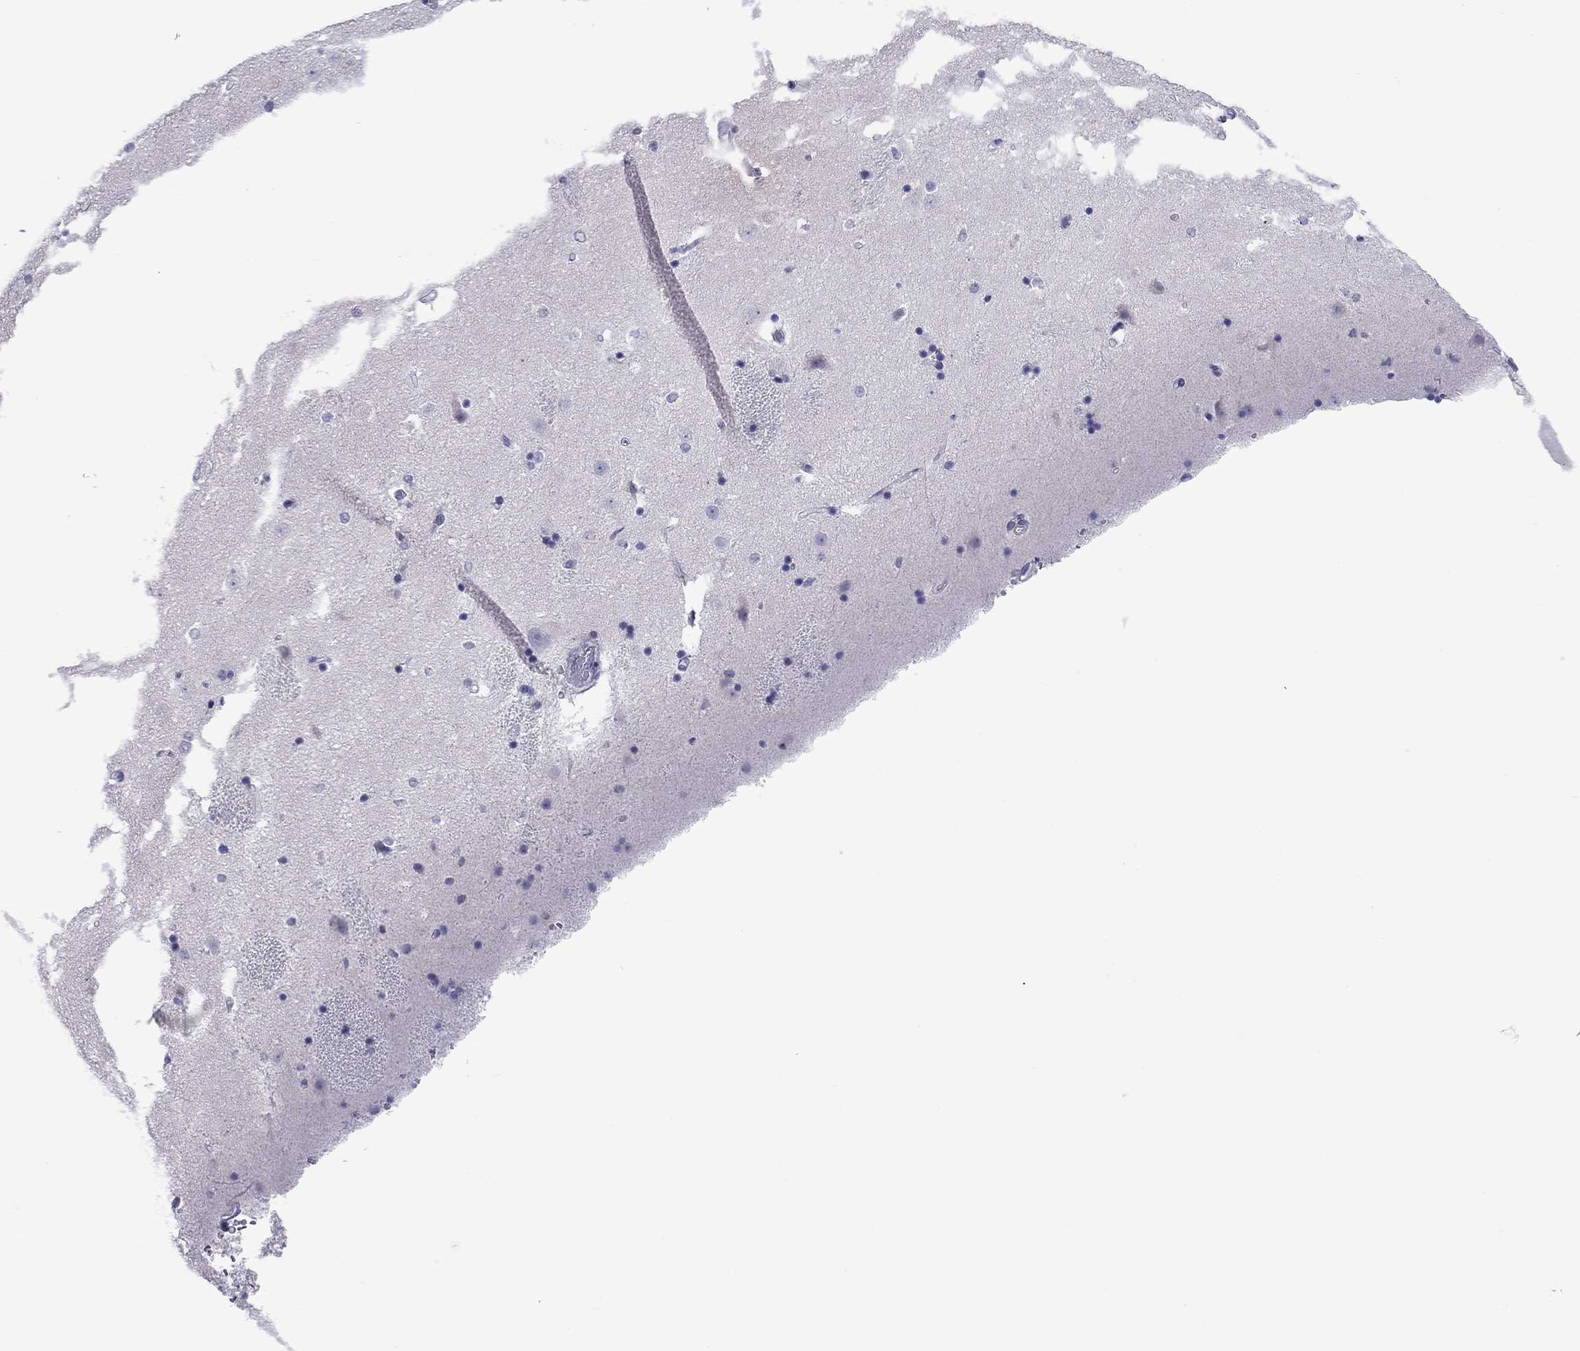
{"staining": {"intensity": "negative", "quantity": "none", "location": "none"}, "tissue": "caudate", "cell_type": "Glial cells", "image_type": "normal", "snomed": [{"axis": "morphology", "description": "Normal tissue, NOS"}, {"axis": "topography", "description": "Lateral ventricle wall"}], "caption": "High power microscopy photomicrograph of an IHC histopathology image of benign caudate, revealing no significant expression in glial cells. (Stains: DAB immunohistochemistry with hematoxylin counter stain, Microscopy: brightfield microscopy at high magnification).", "gene": "ARMC12", "patient": {"sex": "male", "age": 51}}